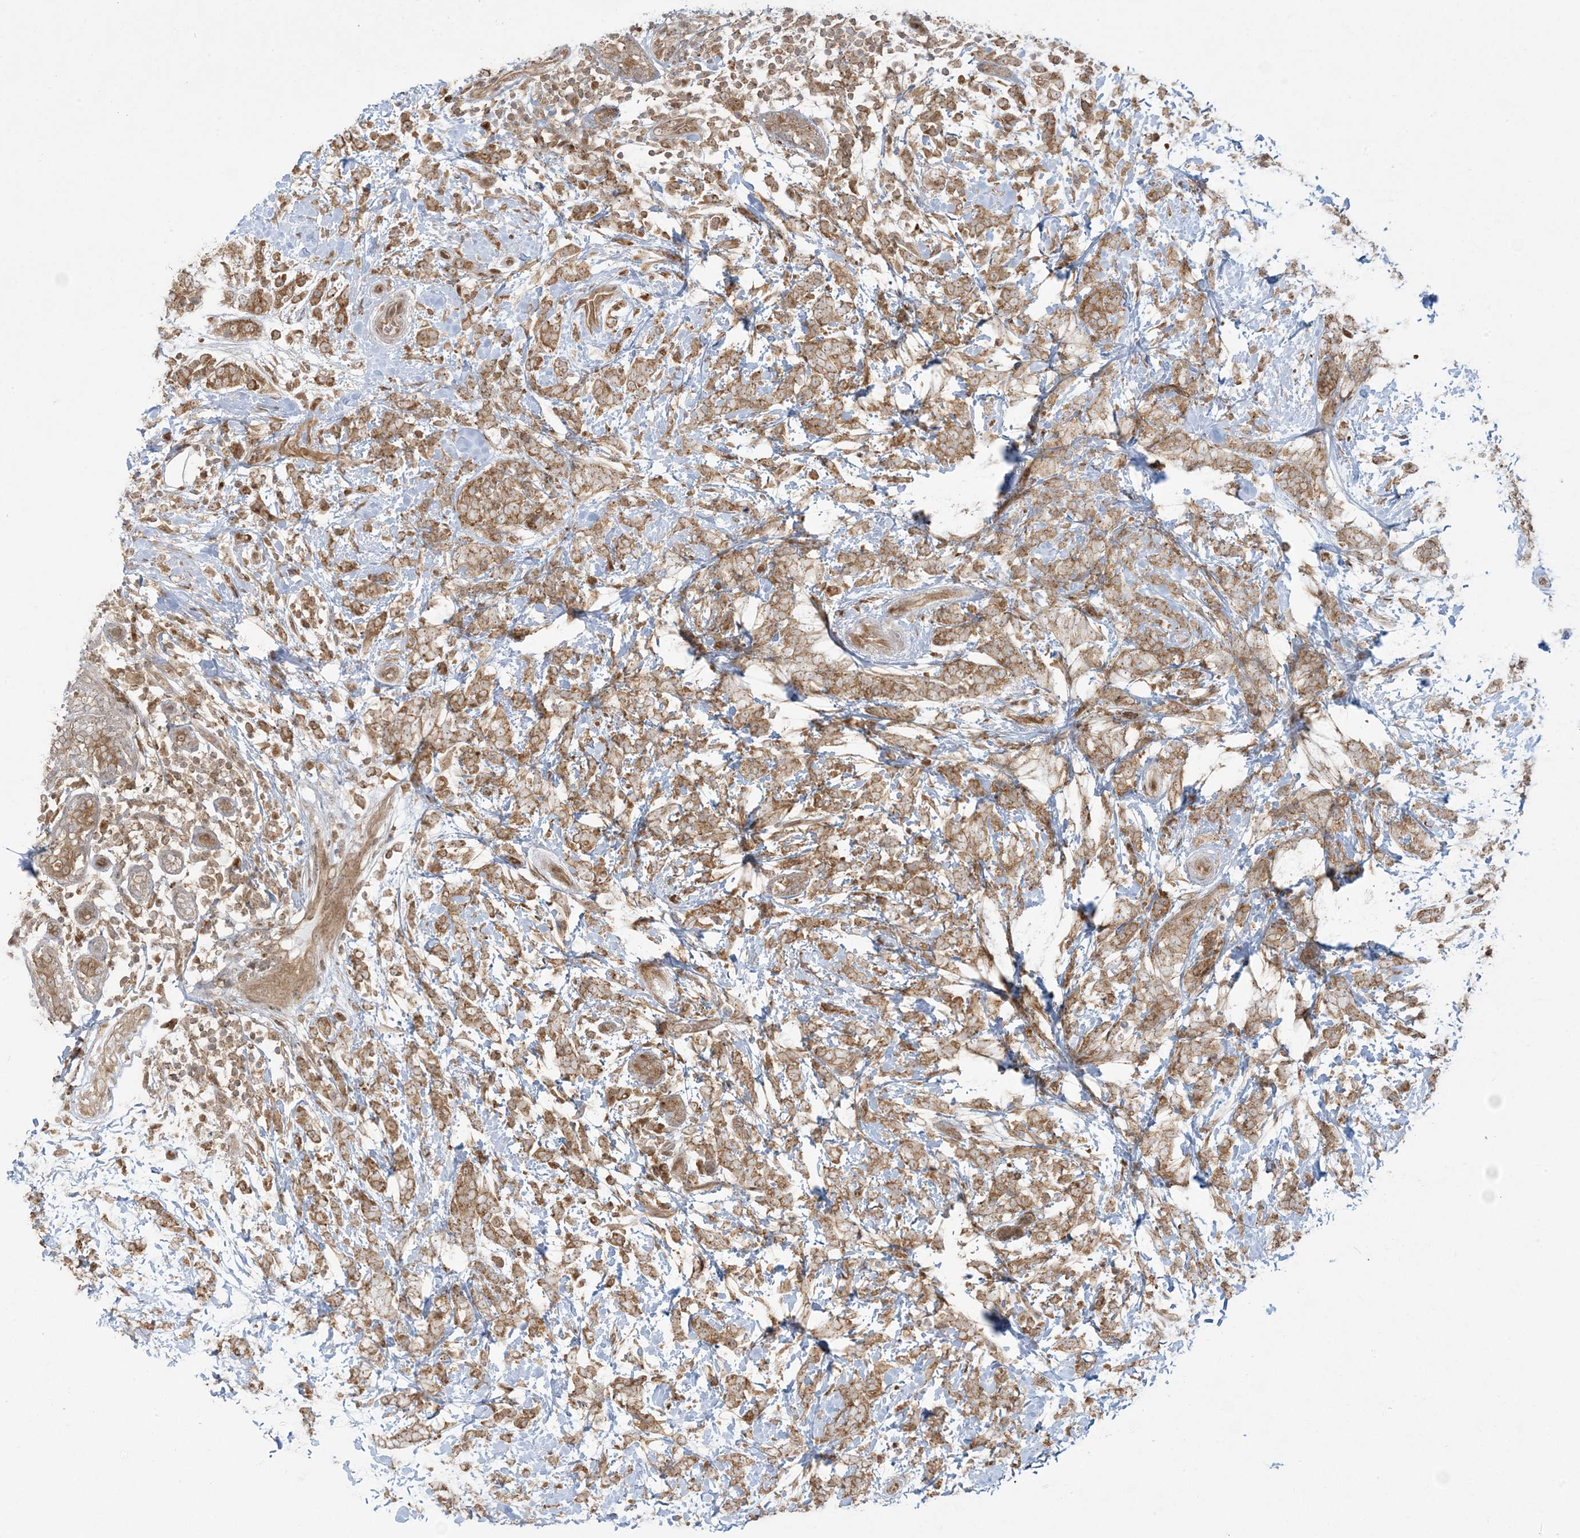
{"staining": {"intensity": "moderate", "quantity": ">75%", "location": "cytoplasmic/membranous"}, "tissue": "breast cancer", "cell_type": "Tumor cells", "image_type": "cancer", "snomed": [{"axis": "morphology", "description": "Lobular carcinoma"}, {"axis": "topography", "description": "Breast"}], "caption": "Human breast cancer stained with a brown dye displays moderate cytoplasmic/membranous positive staining in approximately >75% of tumor cells.", "gene": "ABCF3", "patient": {"sex": "female", "age": 58}}